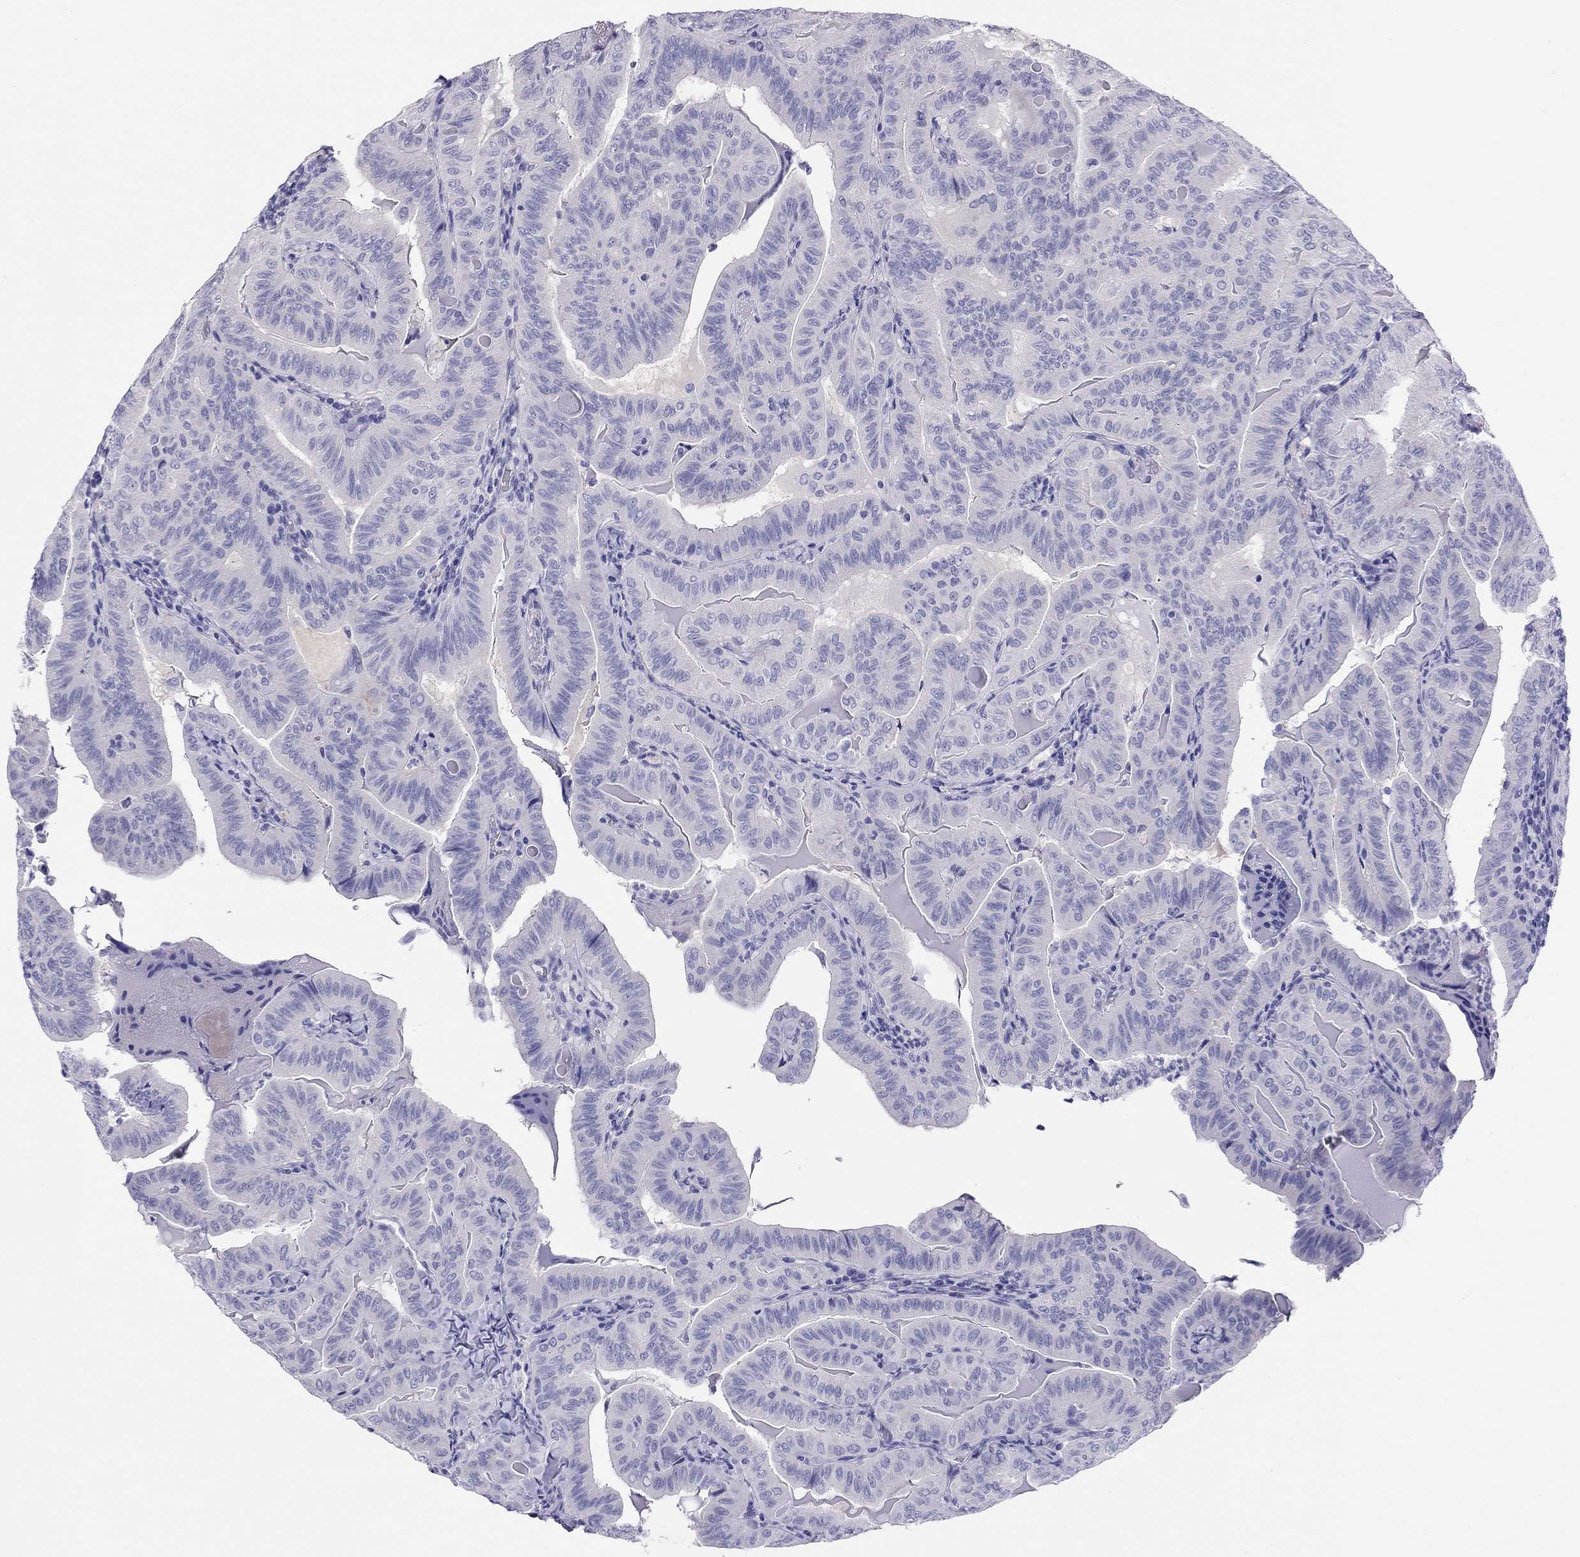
{"staining": {"intensity": "negative", "quantity": "none", "location": "none"}, "tissue": "thyroid cancer", "cell_type": "Tumor cells", "image_type": "cancer", "snomed": [{"axis": "morphology", "description": "Papillary adenocarcinoma, NOS"}, {"axis": "topography", "description": "Thyroid gland"}], "caption": "A high-resolution micrograph shows immunohistochemistry staining of thyroid cancer, which exhibits no significant positivity in tumor cells.", "gene": "PSMB11", "patient": {"sex": "female", "age": 68}}